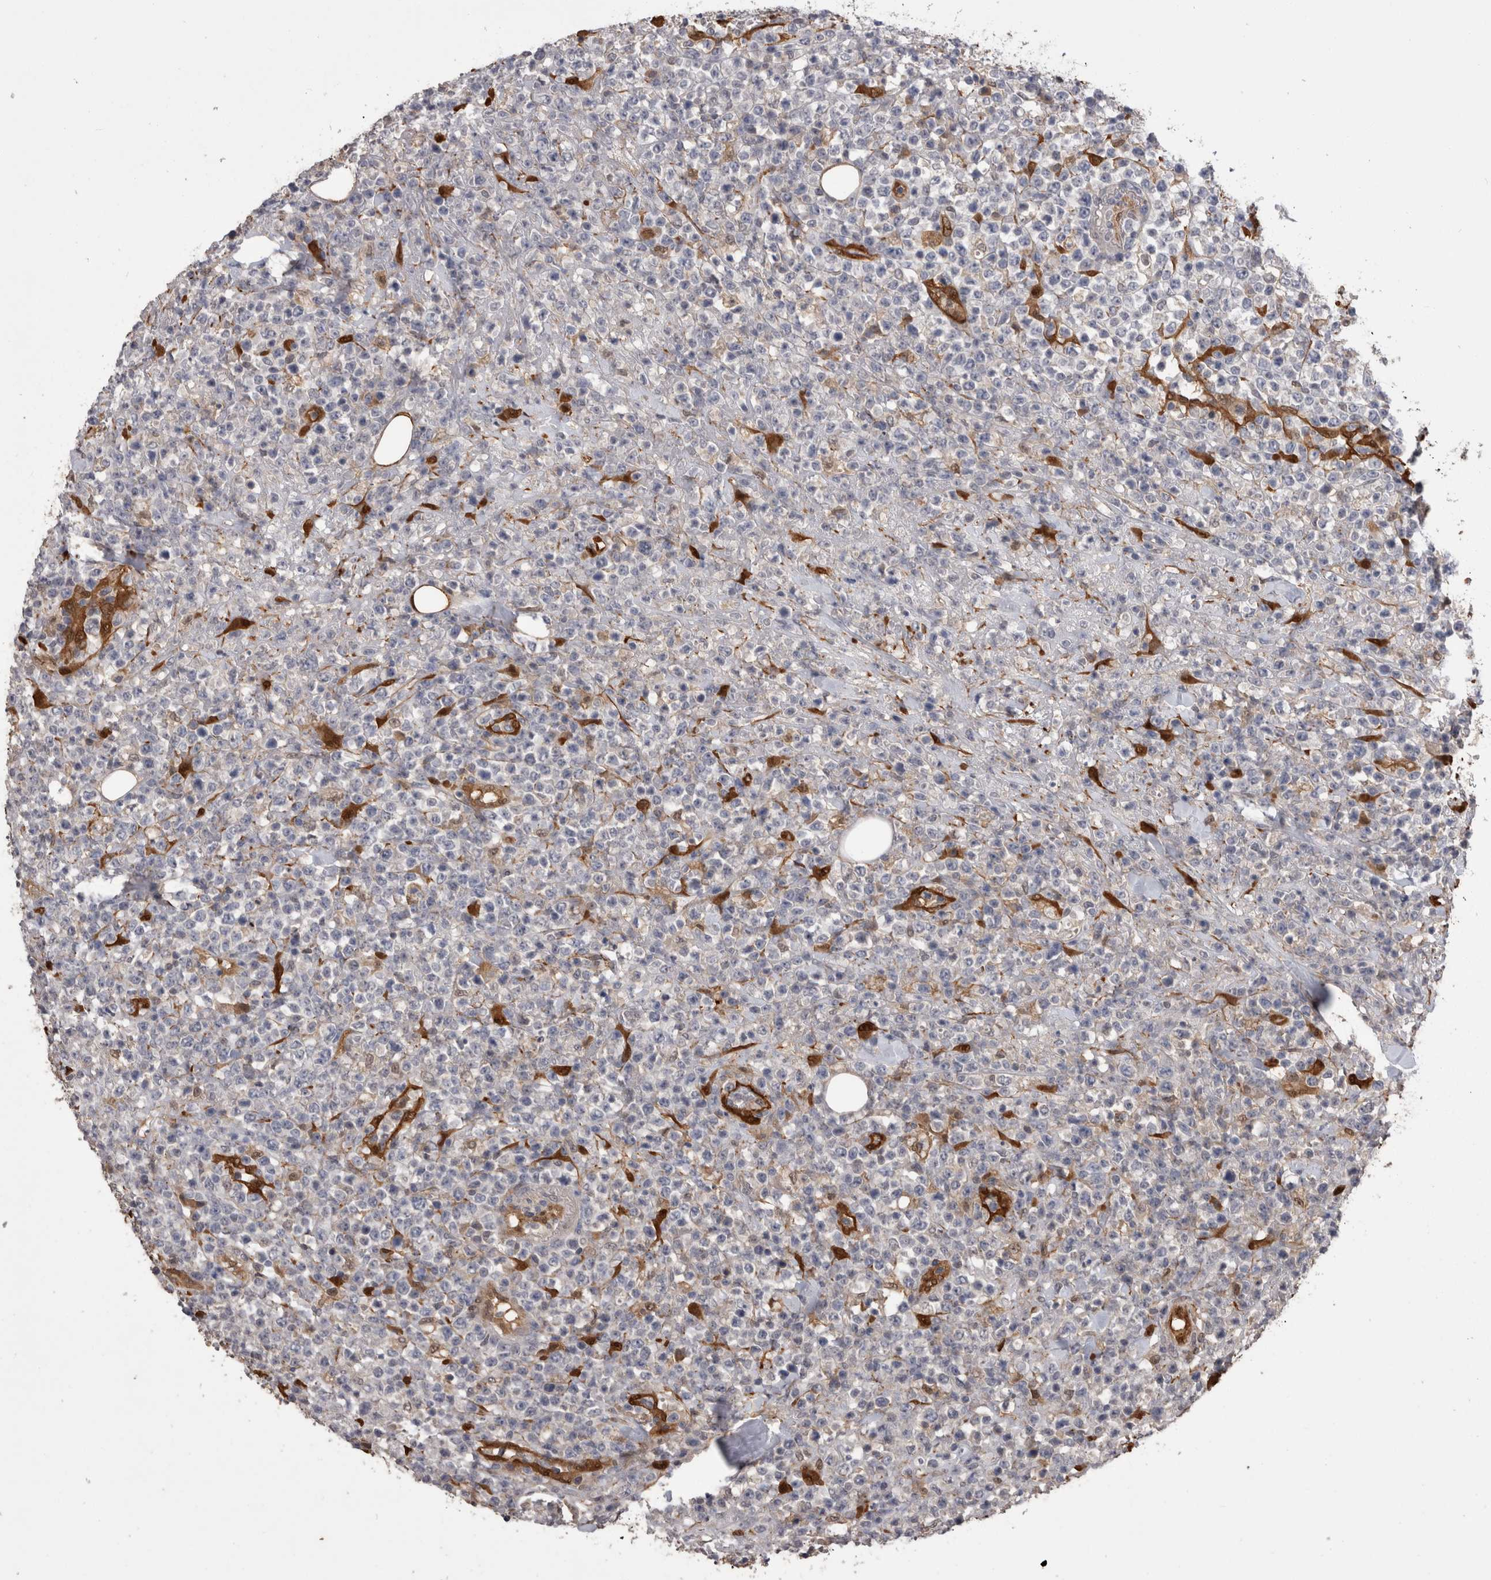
{"staining": {"intensity": "negative", "quantity": "none", "location": "none"}, "tissue": "lymphoma", "cell_type": "Tumor cells", "image_type": "cancer", "snomed": [{"axis": "morphology", "description": "Malignant lymphoma, non-Hodgkin's type, High grade"}, {"axis": "topography", "description": "Colon"}], "caption": "Protein analysis of high-grade malignant lymphoma, non-Hodgkin's type exhibits no significant positivity in tumor cells.", "gene": "LXN", "patient": {"sex": "female", "age": 53}}